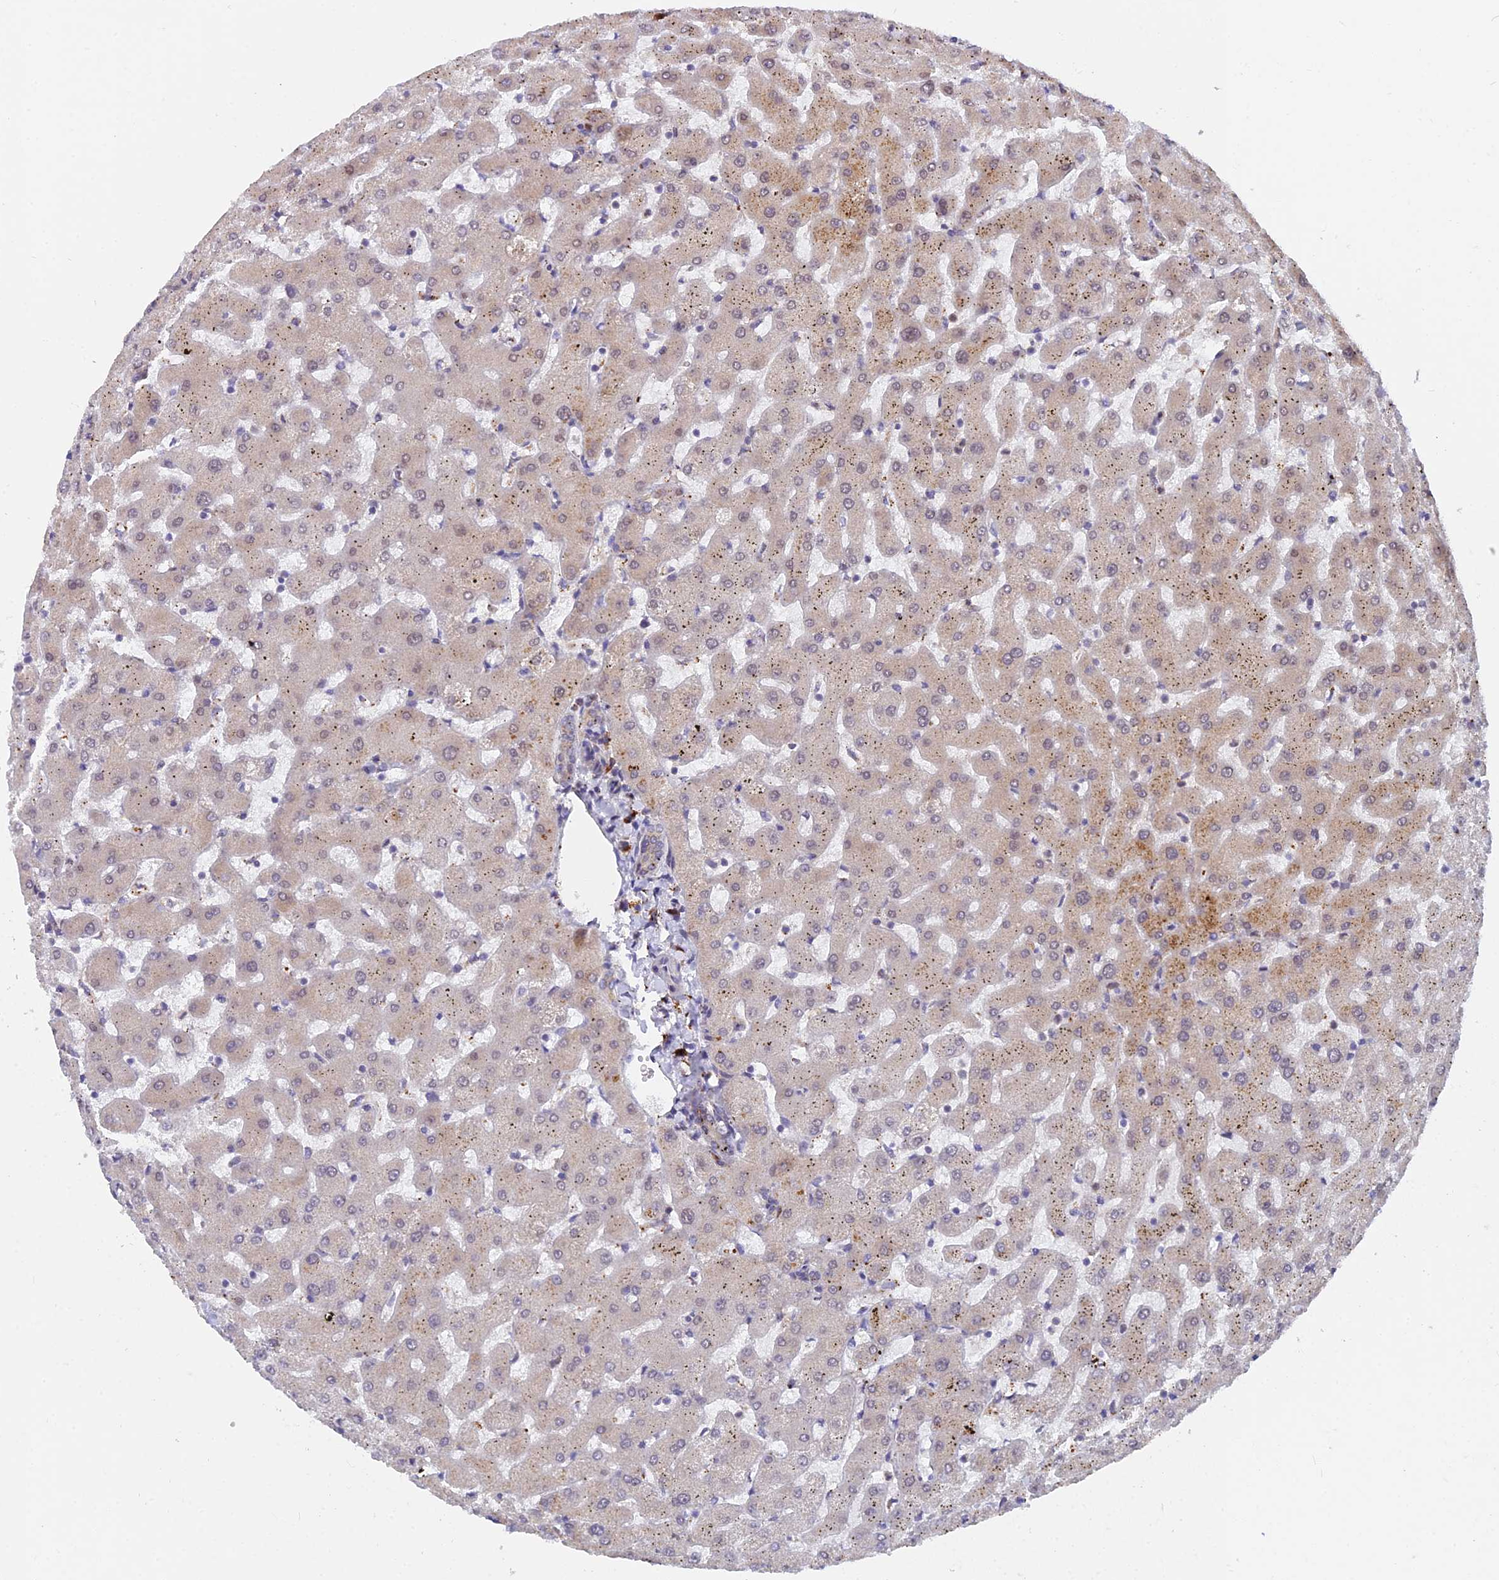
{"staining": {"intensity": "weak", "quantity": "<25%", "location": "cytoplasmic/membranous"}, "tissue": "liver", "cell_type": "Cholangiocytes", "image_type": "normal", "snomed": [{"axis": "morphology", "description": "Normal tissue, NOS"}, {"axis": "topography", "description": "Liver"}], "caption": "Immunohistochemical staining of unremarkable human liver exhibits no significant expression in cholangiocytes. The staining is performed using DAB brown chromogen with nuclei counter-stained in using hematoxylin.", "gene": "TBC1D20", "patient": {"sex": "female", "age": 63}}